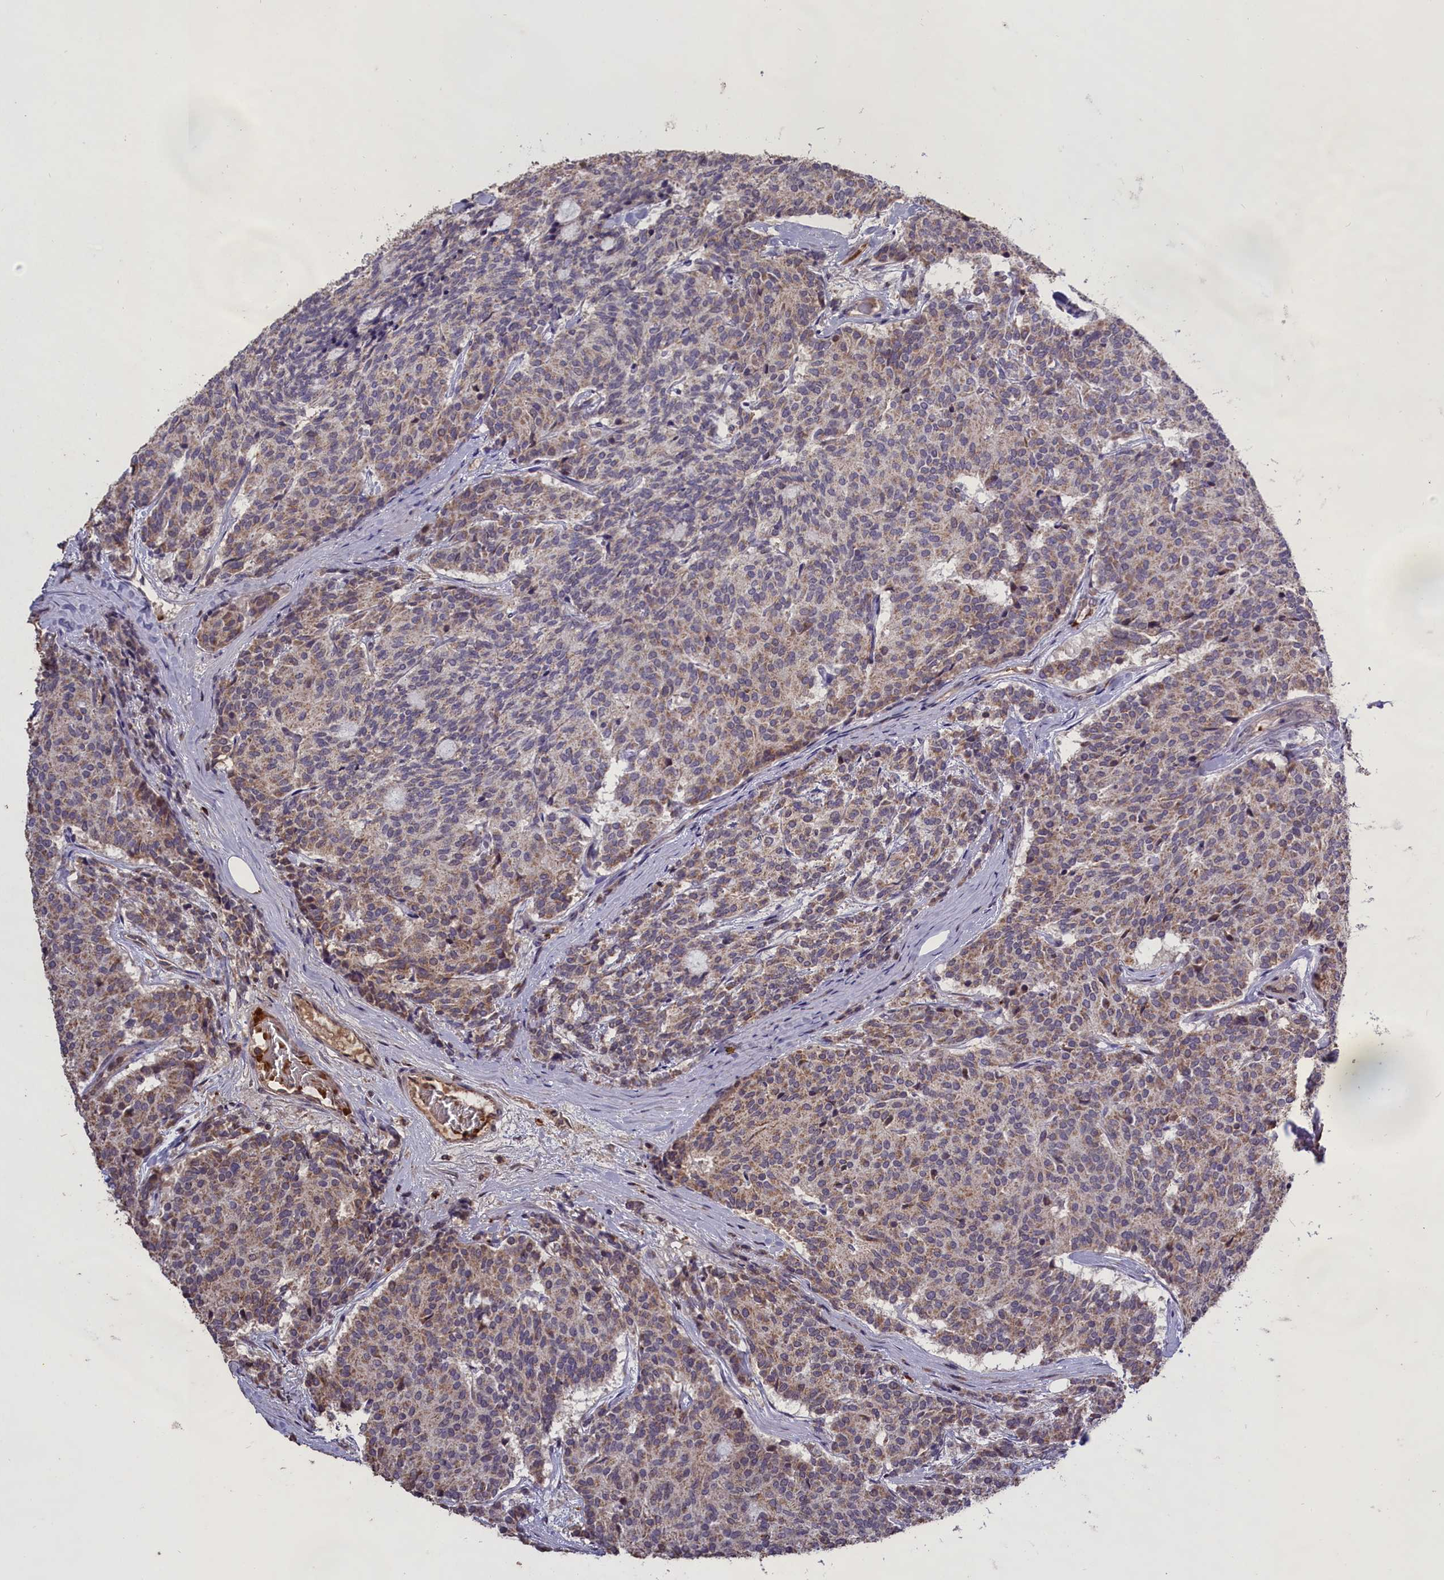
{"staining": {"intensity": "weak", "quantity": "25%-75%", "location": "cytoplasmic/membranous"}, "tissue": "carcinoid", "cell_type": "Tumor cells", "image_type": "cancer", "snomed": [{"axis": "morphology", "description": "Carcinoid, malignant, NOS"}, {"axis": "topography", "description": "Pancreas"}], "caption": "Brown immunohistochemical staining in carcinoid shows weak cytoplasmic/membranous positivity in about 25%-75% of tumor cells.", "gene": "CLRN2", "patient": {"sex": "female", "age": 54}}